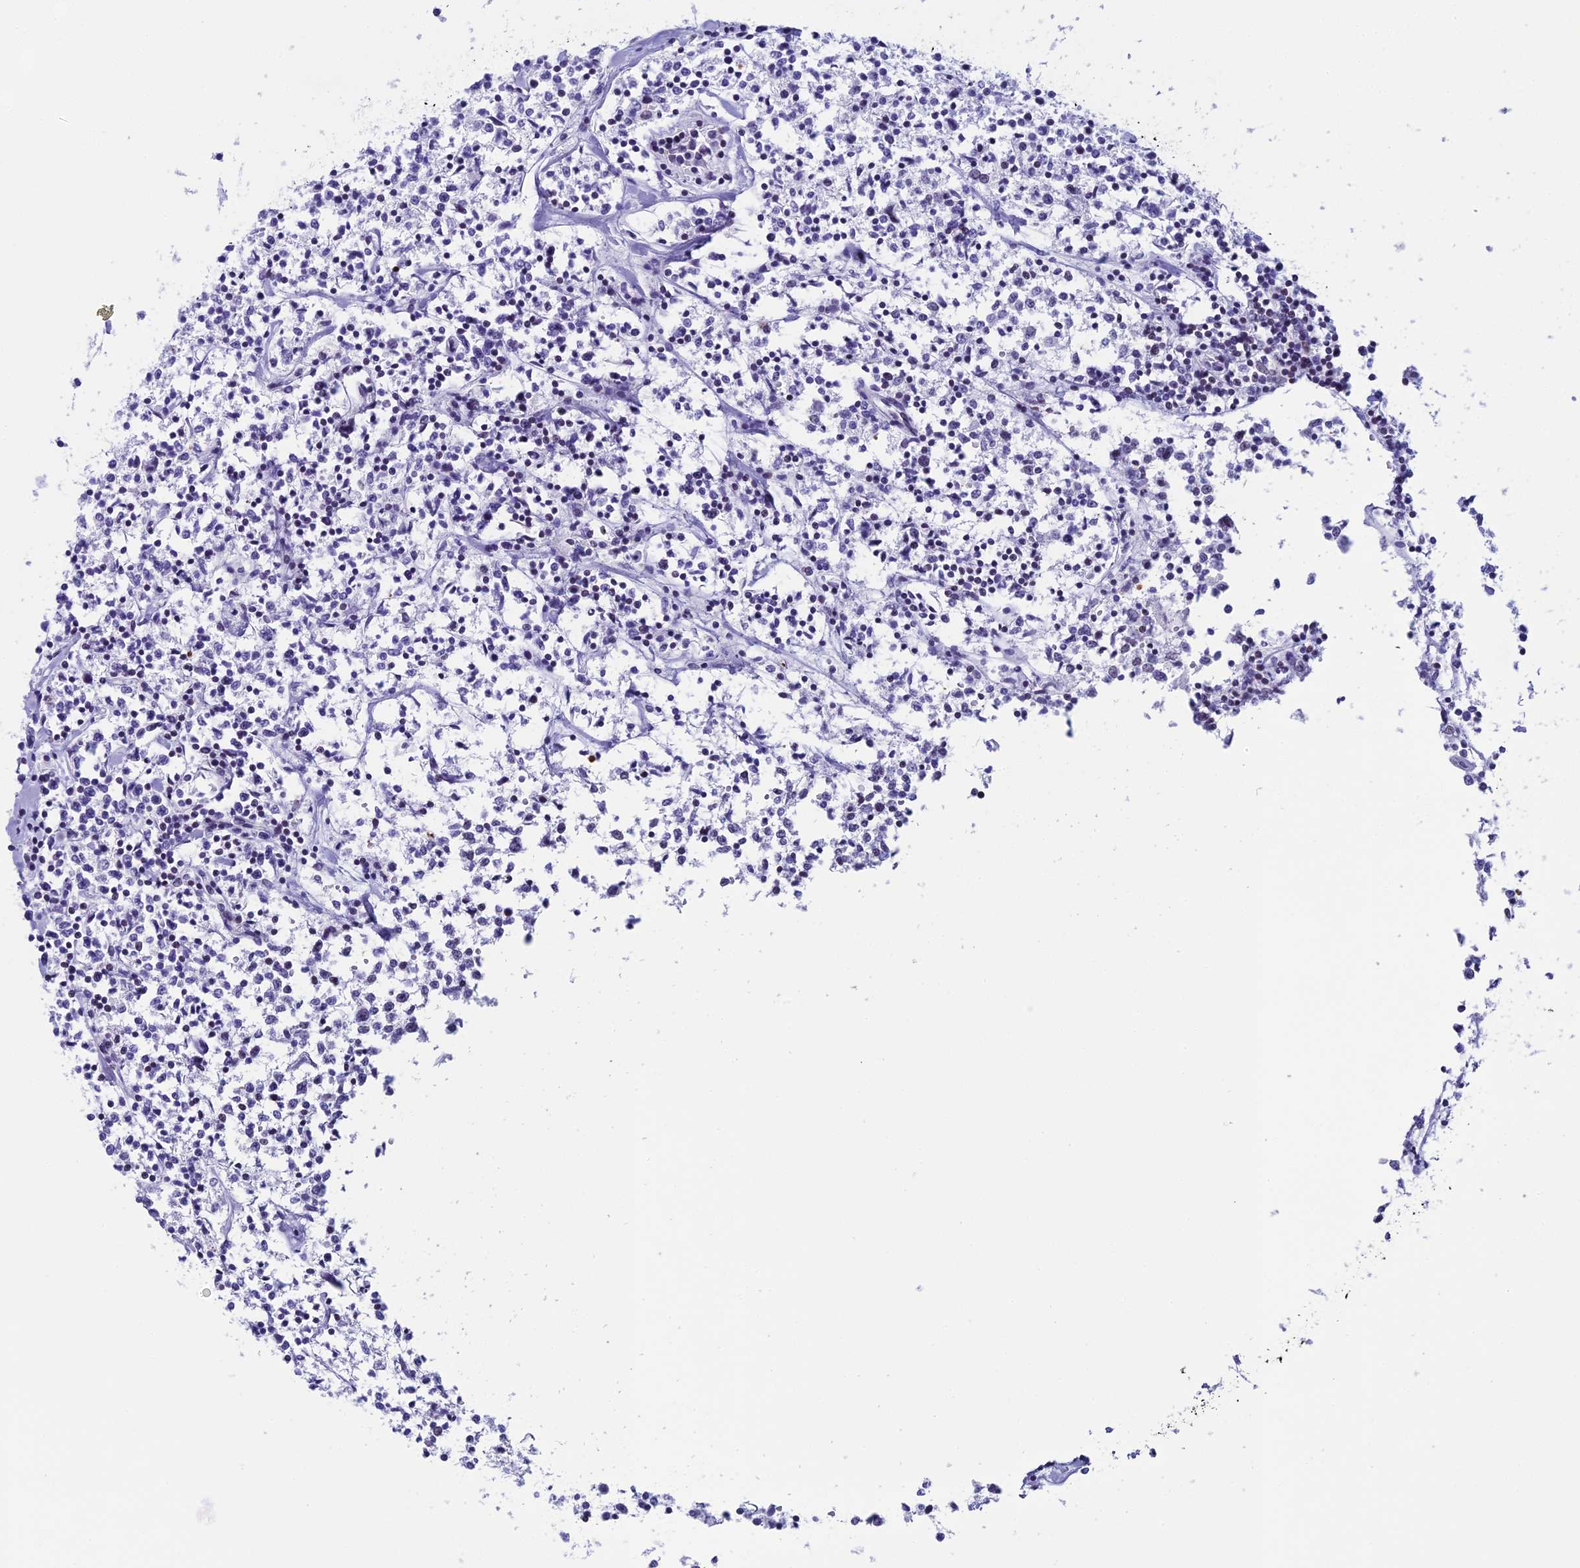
{"staining": {"intensity": "negative", "quantity": "none", "location": "none"}, "tissue": "lymphoma", "cell_type": "Tumor cells", "image_type": "cancer", "snomed": [{"axis": "morphology", "description": "Malignant lymphoma, non-Hodgkin's type, Low grade"}, {"axis": "topography", "description": "Small intestine"}], "caption": "Tumor cells show no significant protein expression in lymphoma.", "gene": "CC2D2A", "patient": {"sex": "female", "age": 59}}